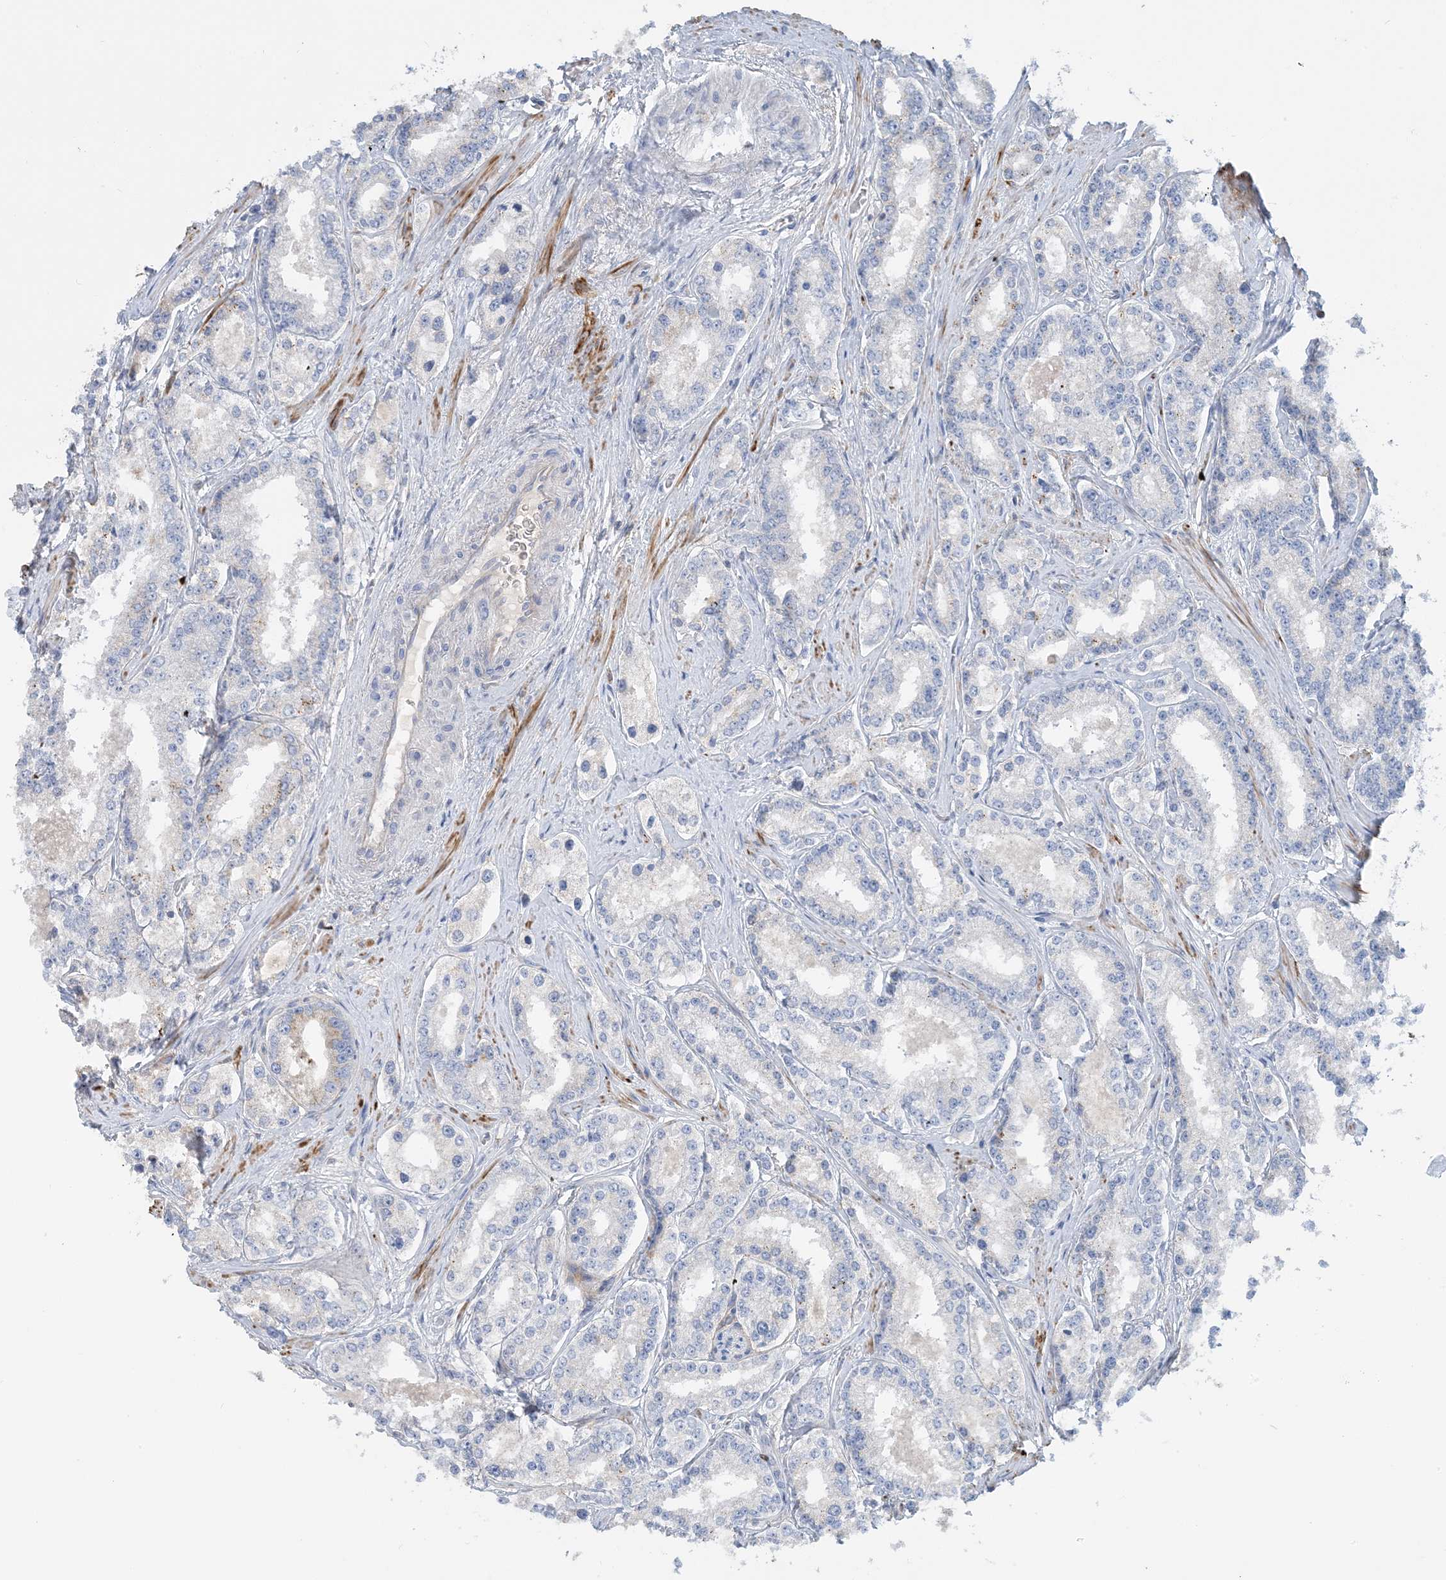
{"staining": {"intensity": "negative", "quantity": "none", "location": "none"}, "tissue": "prostate cancer", "cell_type": "Tumor cells", "image_type": "cancer", "snomed": [{"axis": "morphology", "description": "Normal tissue, NOS"}, {"axis": "morphology", "description": "Adenocarcinoma, High grade"}, {"axis": "topography", "description": "Prostate"}], "caption": "High magnification brightfield microscopy of prostate cancer (high-grade adenocarcinoma) stained with DAB (brown) and counterstained with hematoxylin (blue): tumor cells show no significant positivity.", "gene": "CALHM5", "patient": {"sex": "male", "age": 83}}